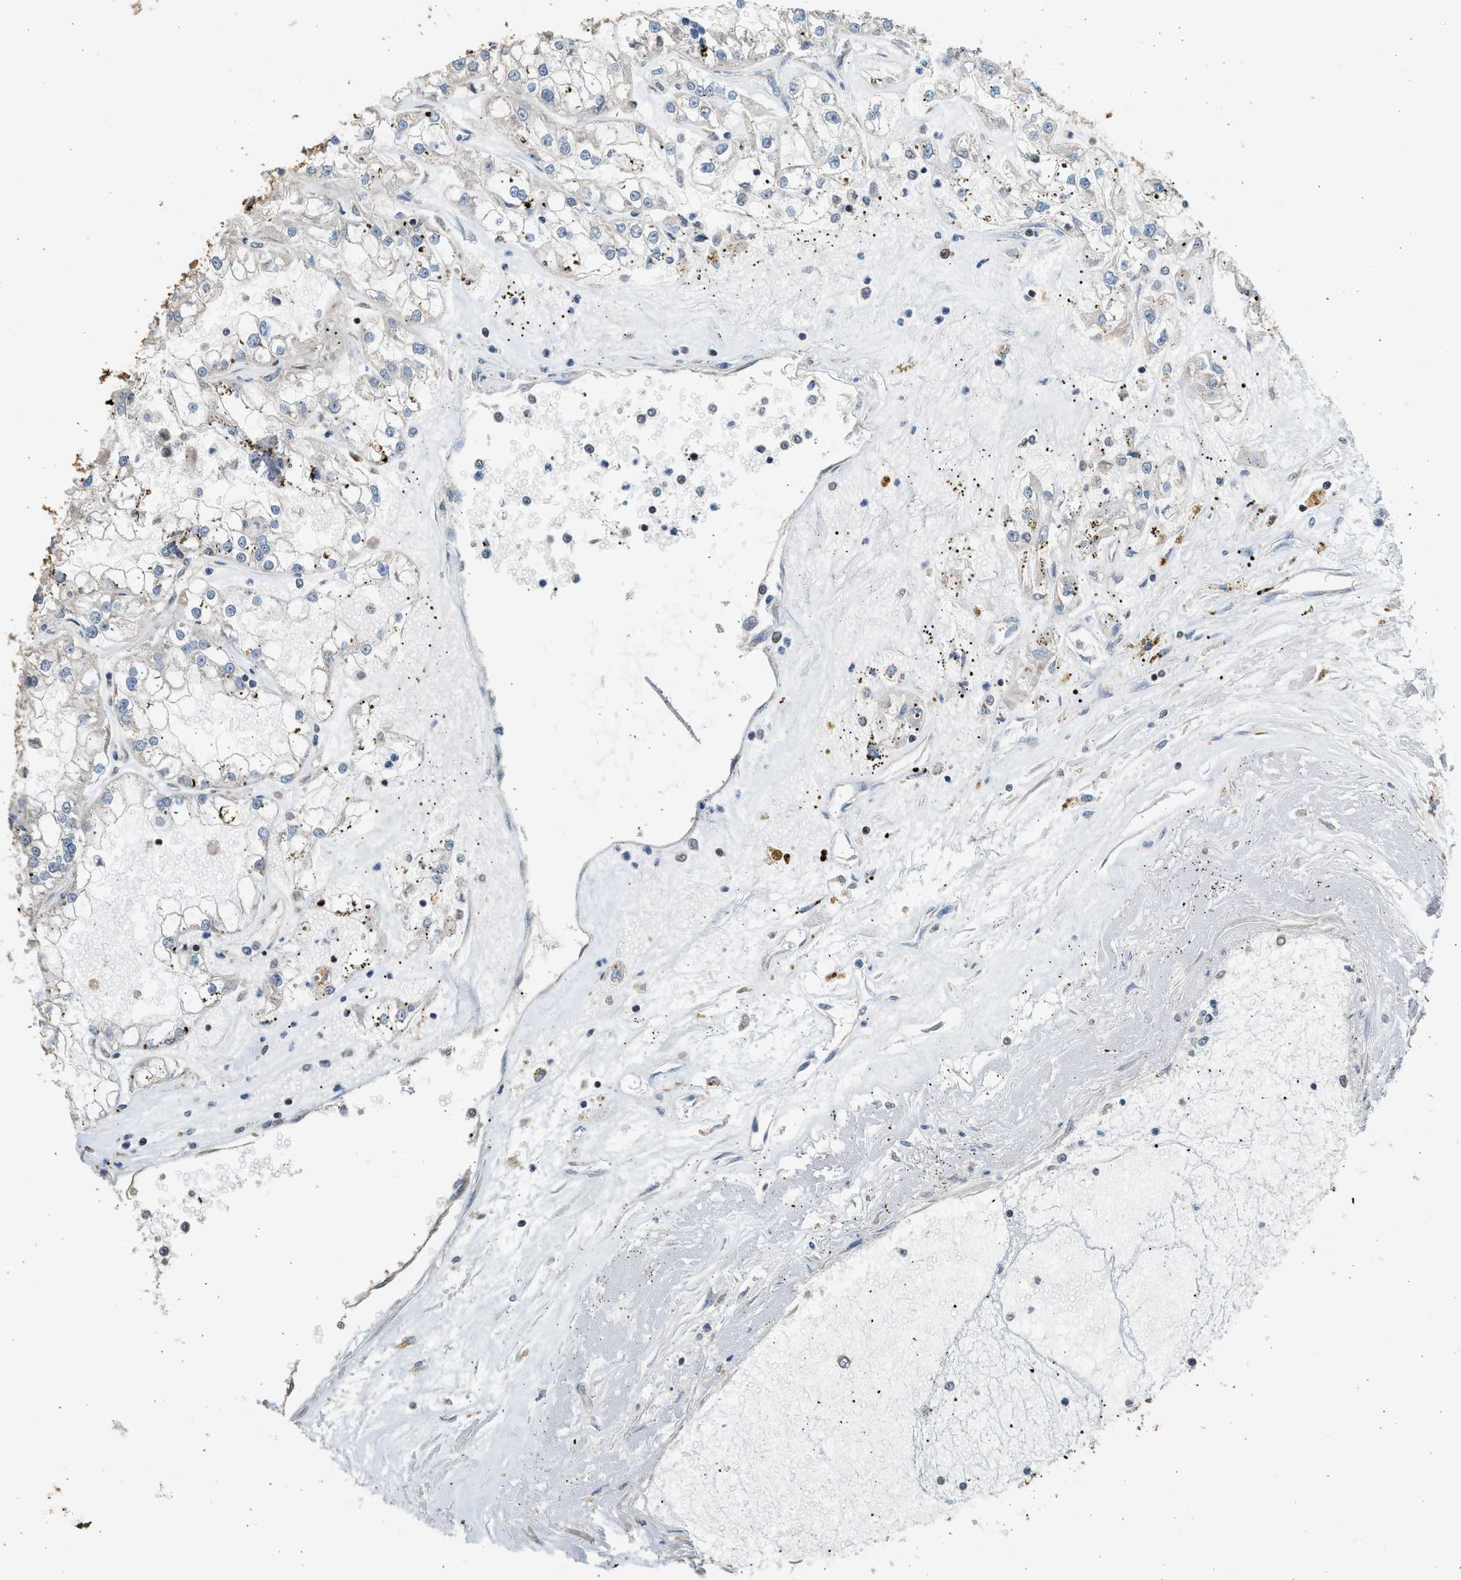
{"staining": {"intensity": "negative", "quantity": "none", "location": "none"}, "tissue": "renal cancer", "cell_type": "Tumor cells", "image_type": "cancer", "snomed": [{"axis": "morphology", "description": "Adenocarcinoma, NOS"}, {"axis": "topography", "description": "Kidney"}], "caption": "High power microscopy photomicrograph of an immunohistochemistry photomicrograph of renal cancer, revealing no significant expression in tumor cells.", "gene": "PCLO", "patient": {"sex": "female", "age": 52}}